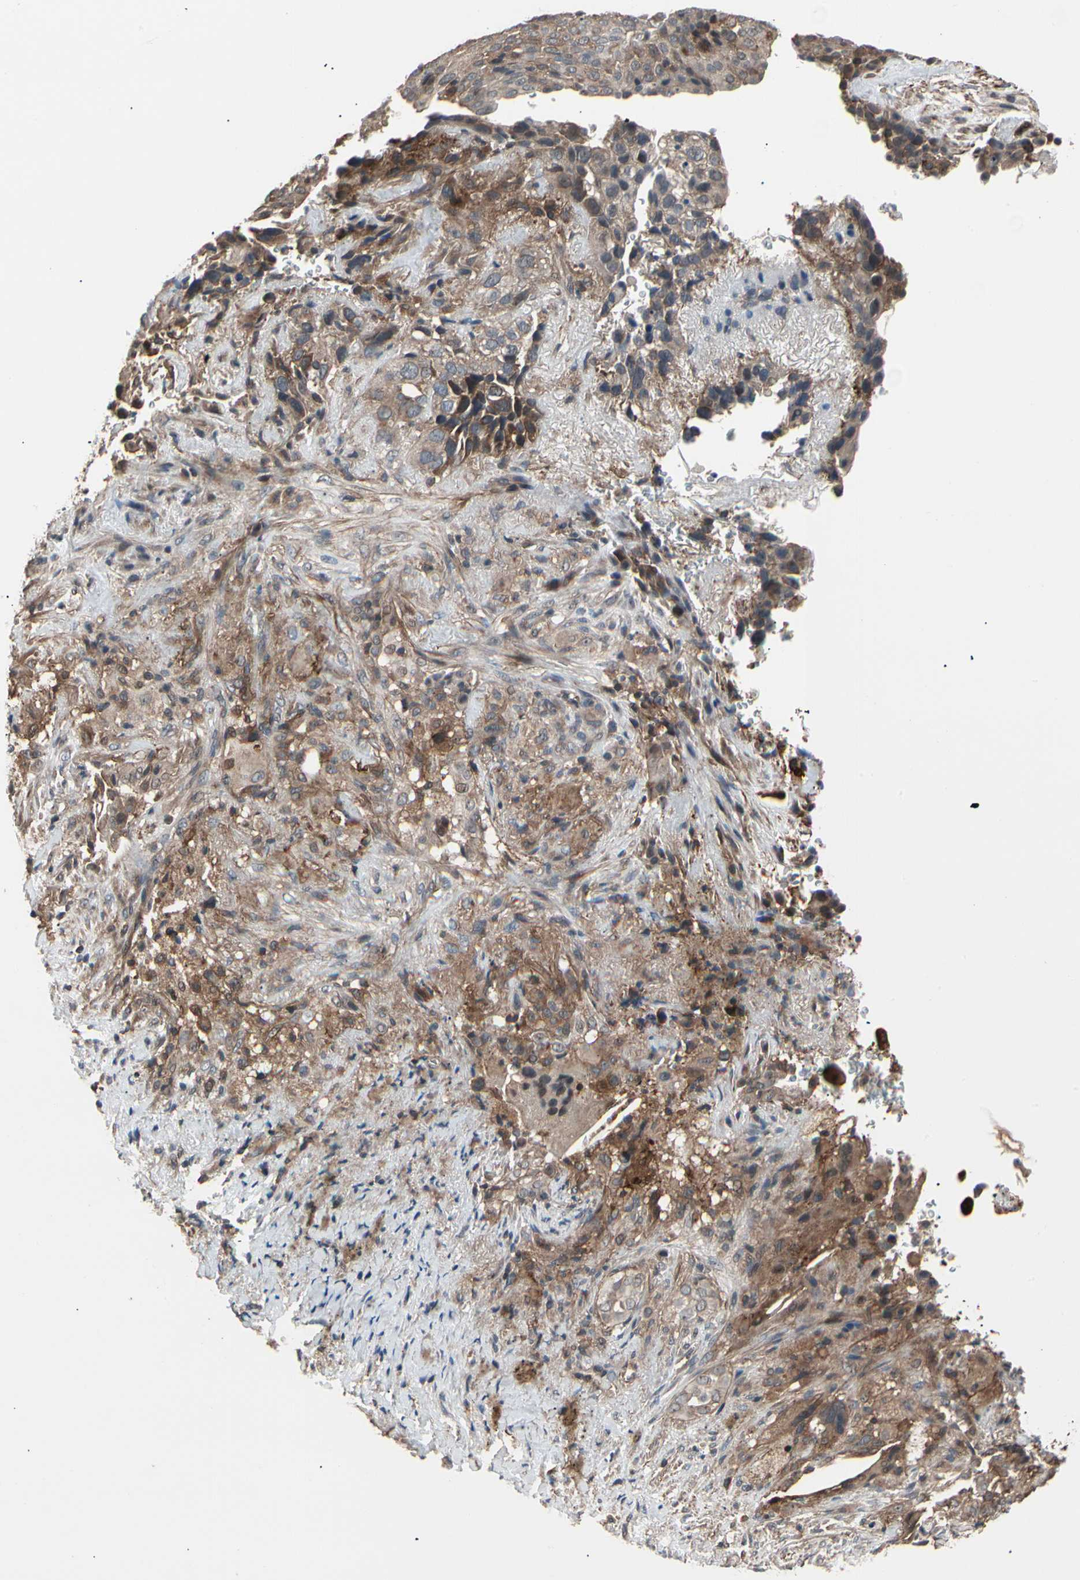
{"staining": {"intensity": "weak", "quantity": ">75%", "location": "cytoplasmic/membranous"}, "tissue": "lung cancer", "cell_type": "Tumor cells", "image_type": "cancer", "snomed": [{"axis": "morphology", "description": "Squamous cell carcinoma, NOS"}, {"axis": "topography", "description": "Lung"}], "caption": "The immunohistochemical stain labels weak cytoplasmic/membranous staining in tumor cells of lung cancer tissue.", "gene": "MAPK13", "patient": {"sex": "male", "age": 54}}